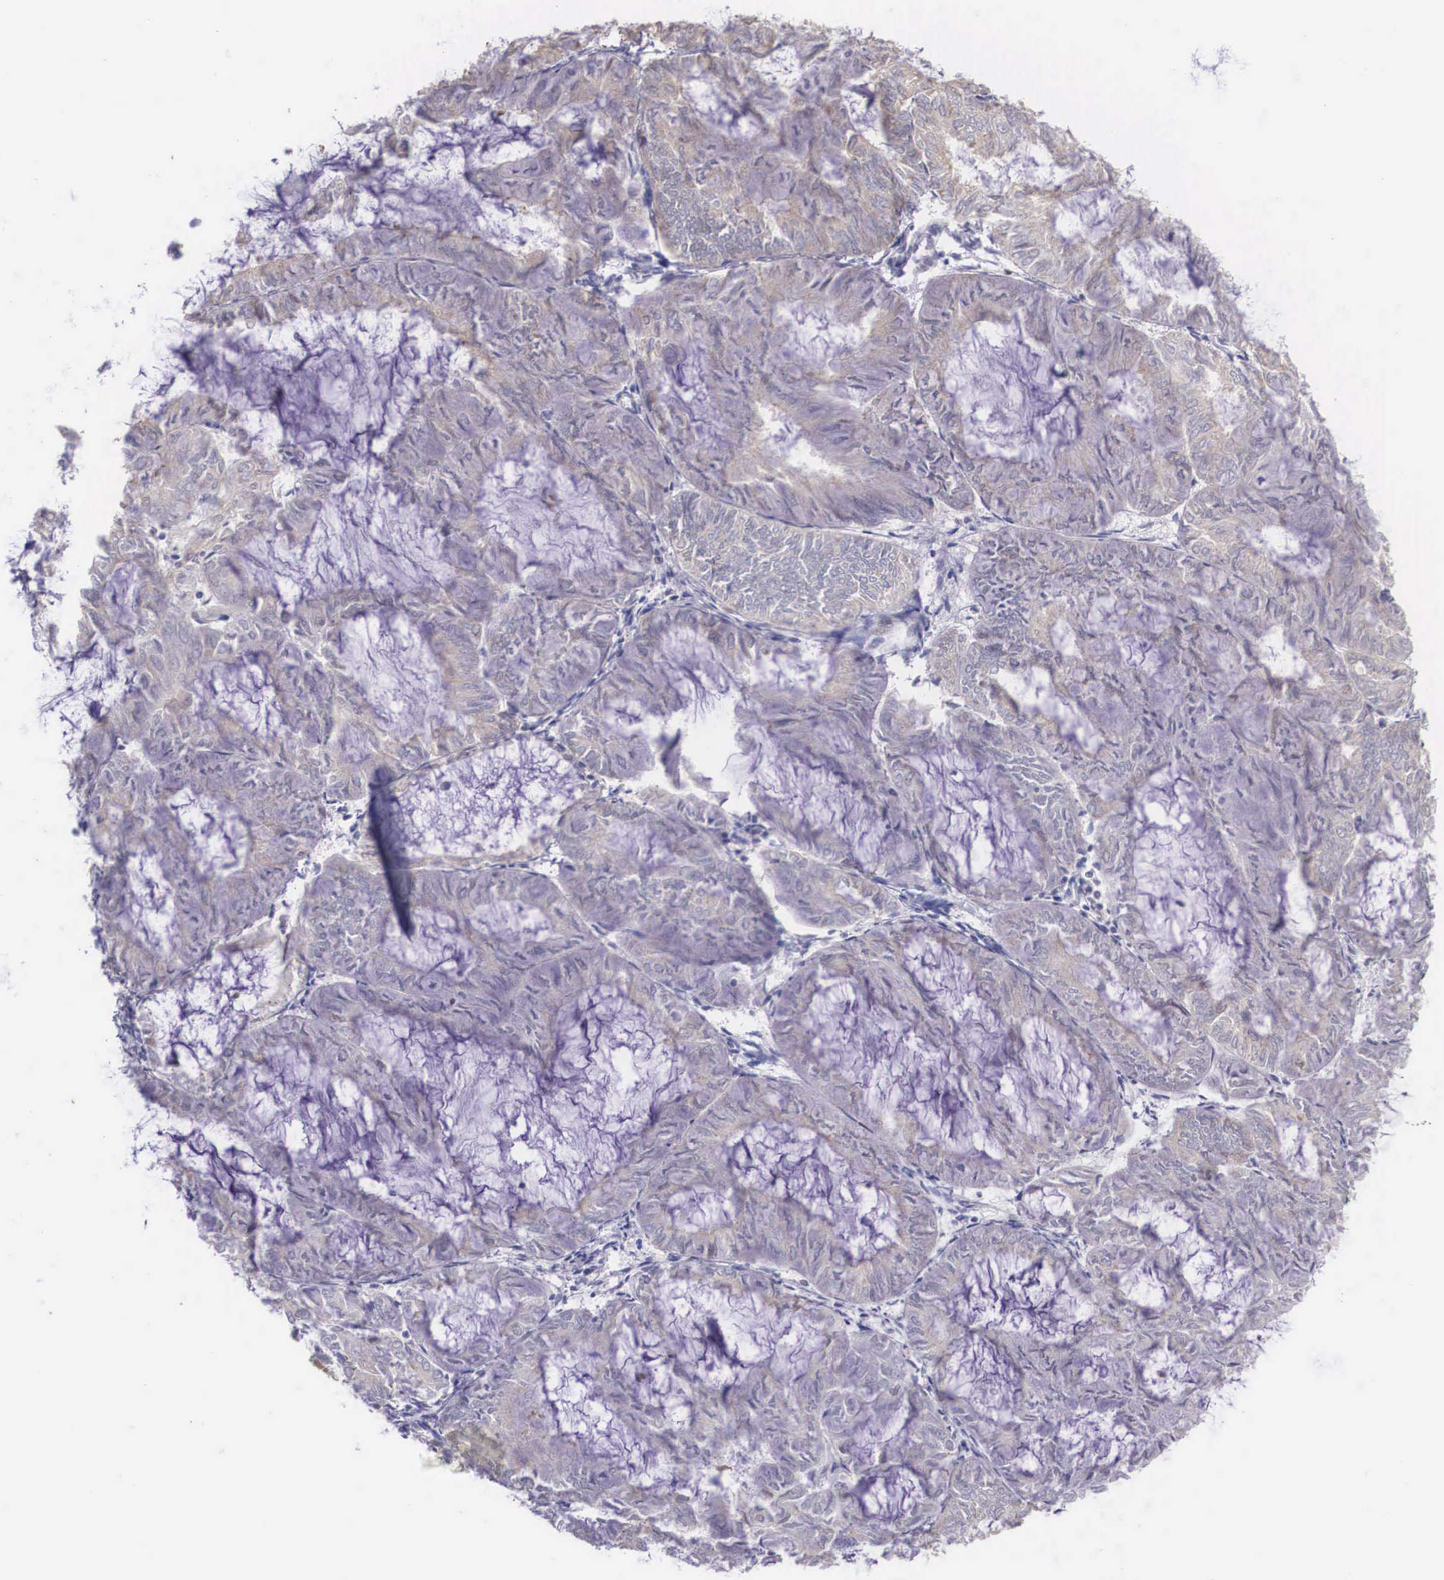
{"staining": {"intensity": "weak", "quantity": "25%-75%", "location": "cytoplasmic/membranous"}, "tissue": "endometrial cancer", "cell_type": "Tumor cells", "image_type": "cancer", "snomed": [{"axis": "morphology", "description": "Adenocarcinoma, NOS"}, {"axis": "topography", "description": "Endometrium"}], "caption": "Endometrial cancer (adenocarcinoma) tissue demonstrates weak cytoplasmic/membranous positivity in about 25%-75% of tumor cells, visualized by immunohistochemistry.", "gene": "SLC25A21", "patient": {"sex": "female", "age": 59}}